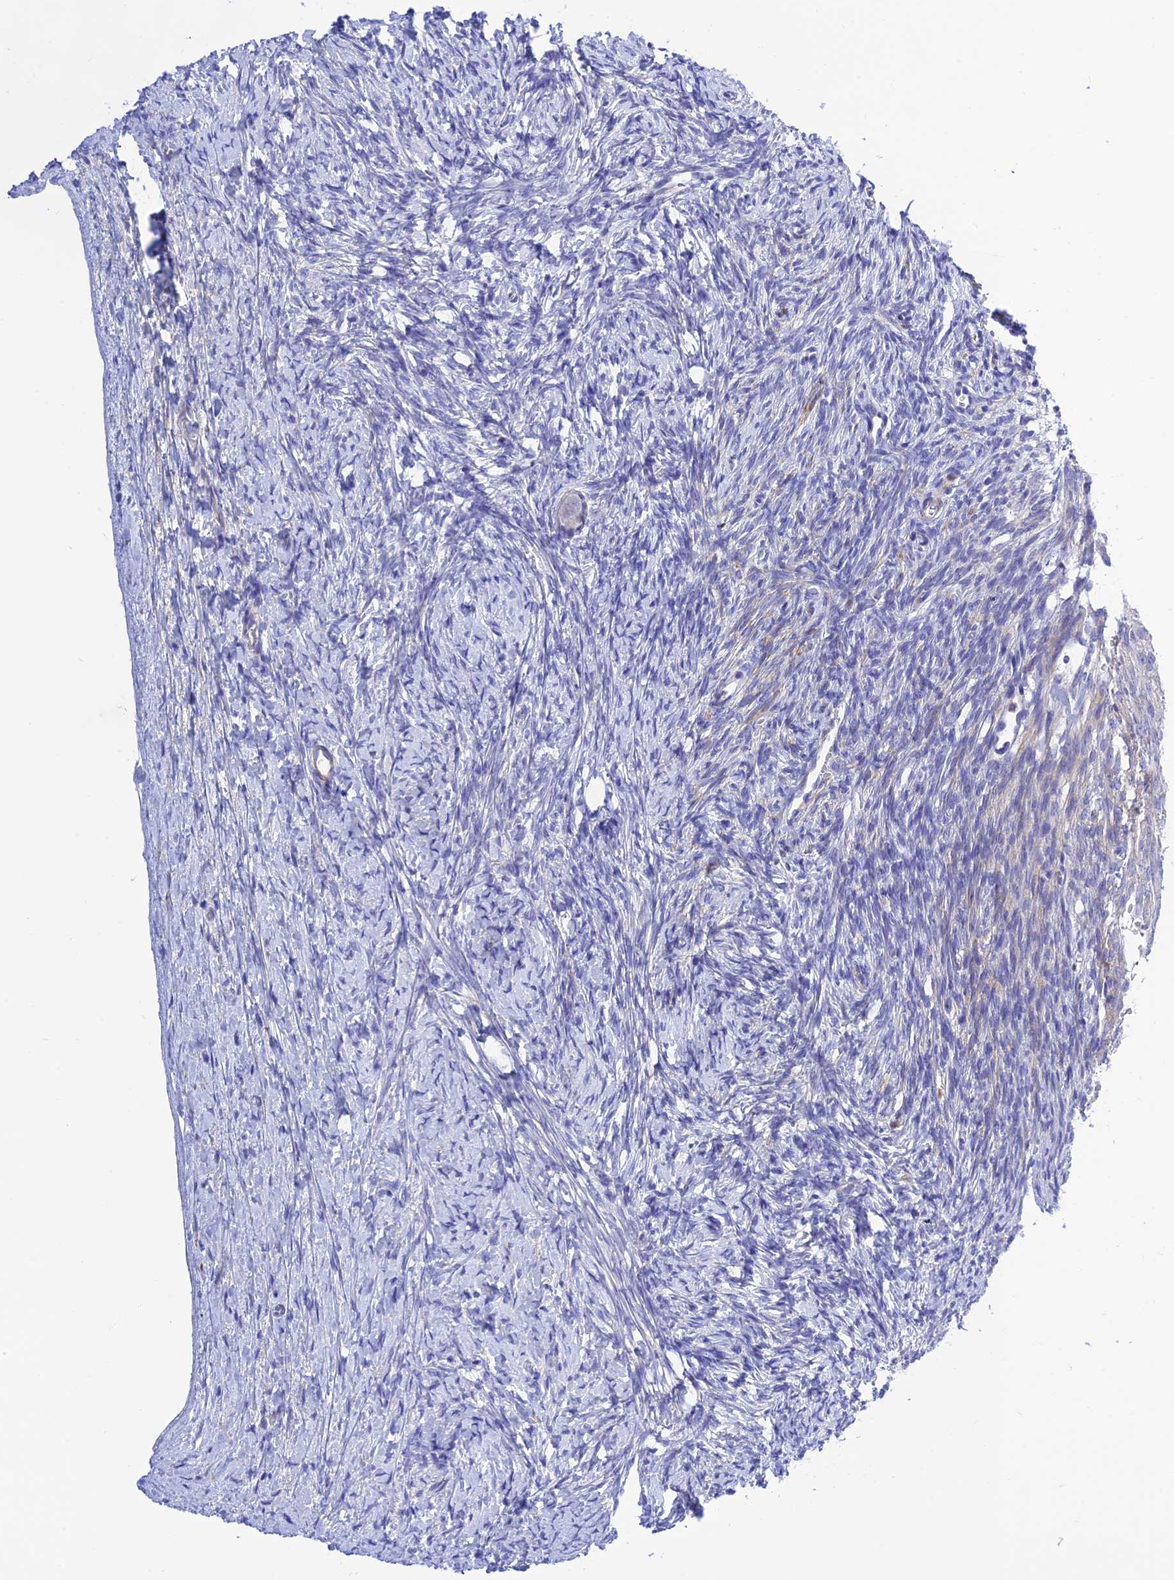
{"staining": {"intensity": "negative", "quantity": "none", "location": "none"}, "tissue": "ovary", "cell_type": "Follicle cells", "image_type": "normal", "snomed": [{"axis": "morphology", "description": "Normal tissue, NOS"}, {"axis": "morphology", "description": "Developmental malformation"}, {"axis": "topography", "description": "Ovary"}], "caption": "Photomicrograph shows no protein staining in follicle cells of normal ovary. (IHC, brightfield microscopy, high magnification).", "gene": "ZDHHC16", "patient": {"sex": "female", "age": 39}}